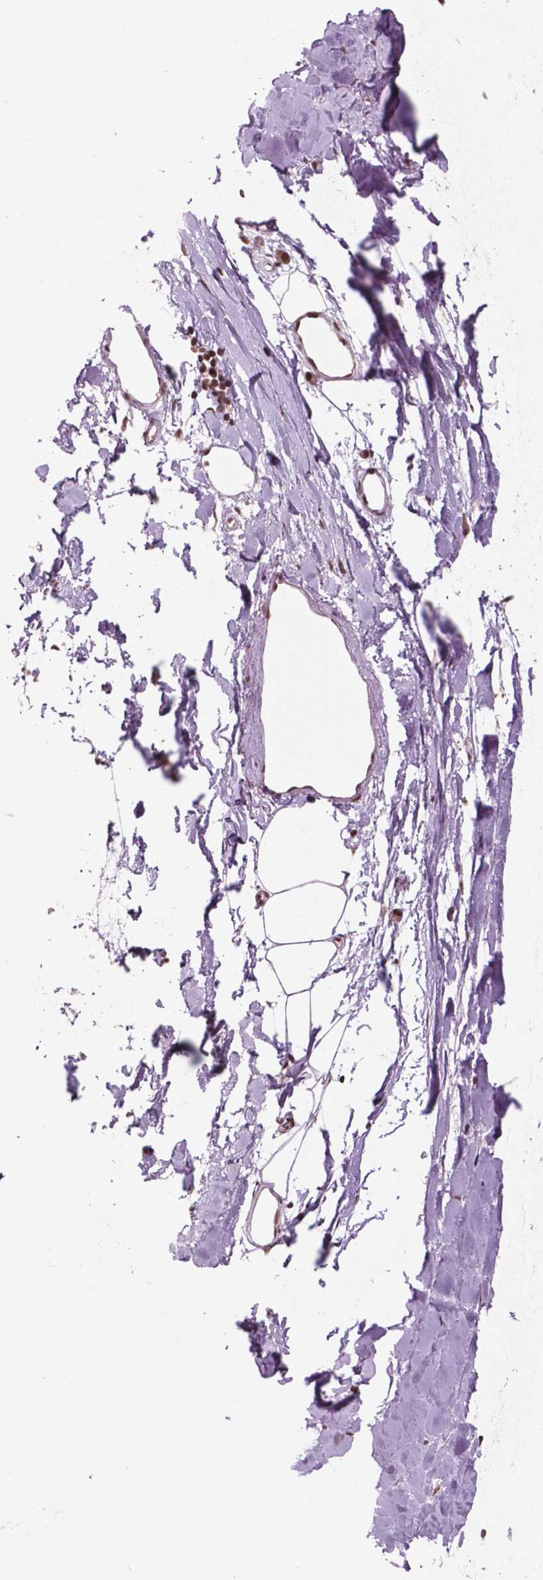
{"staining": {"intensity": "moderate", "quantity": ">75%", "location": "nuclear"}, "tissue": "adipose tissue", "cell_type": "Adipocytes", "image_type": "normal", "snomed": [{"axis": "morphology", "description": "Normal tissue, NOS"}, {"axis": "topography", "description": "Cartilage tissue"}, {"axis": "topography", "description": "Bronchus"}], "caption": "Immunohistochemical staining of normal human adipose tissue demonstrates medium levels of moderate nuclear expression in about >75% of adipocytes.", "gene": "POLR2E", "patient": {"sex": "male", "age": 58}}